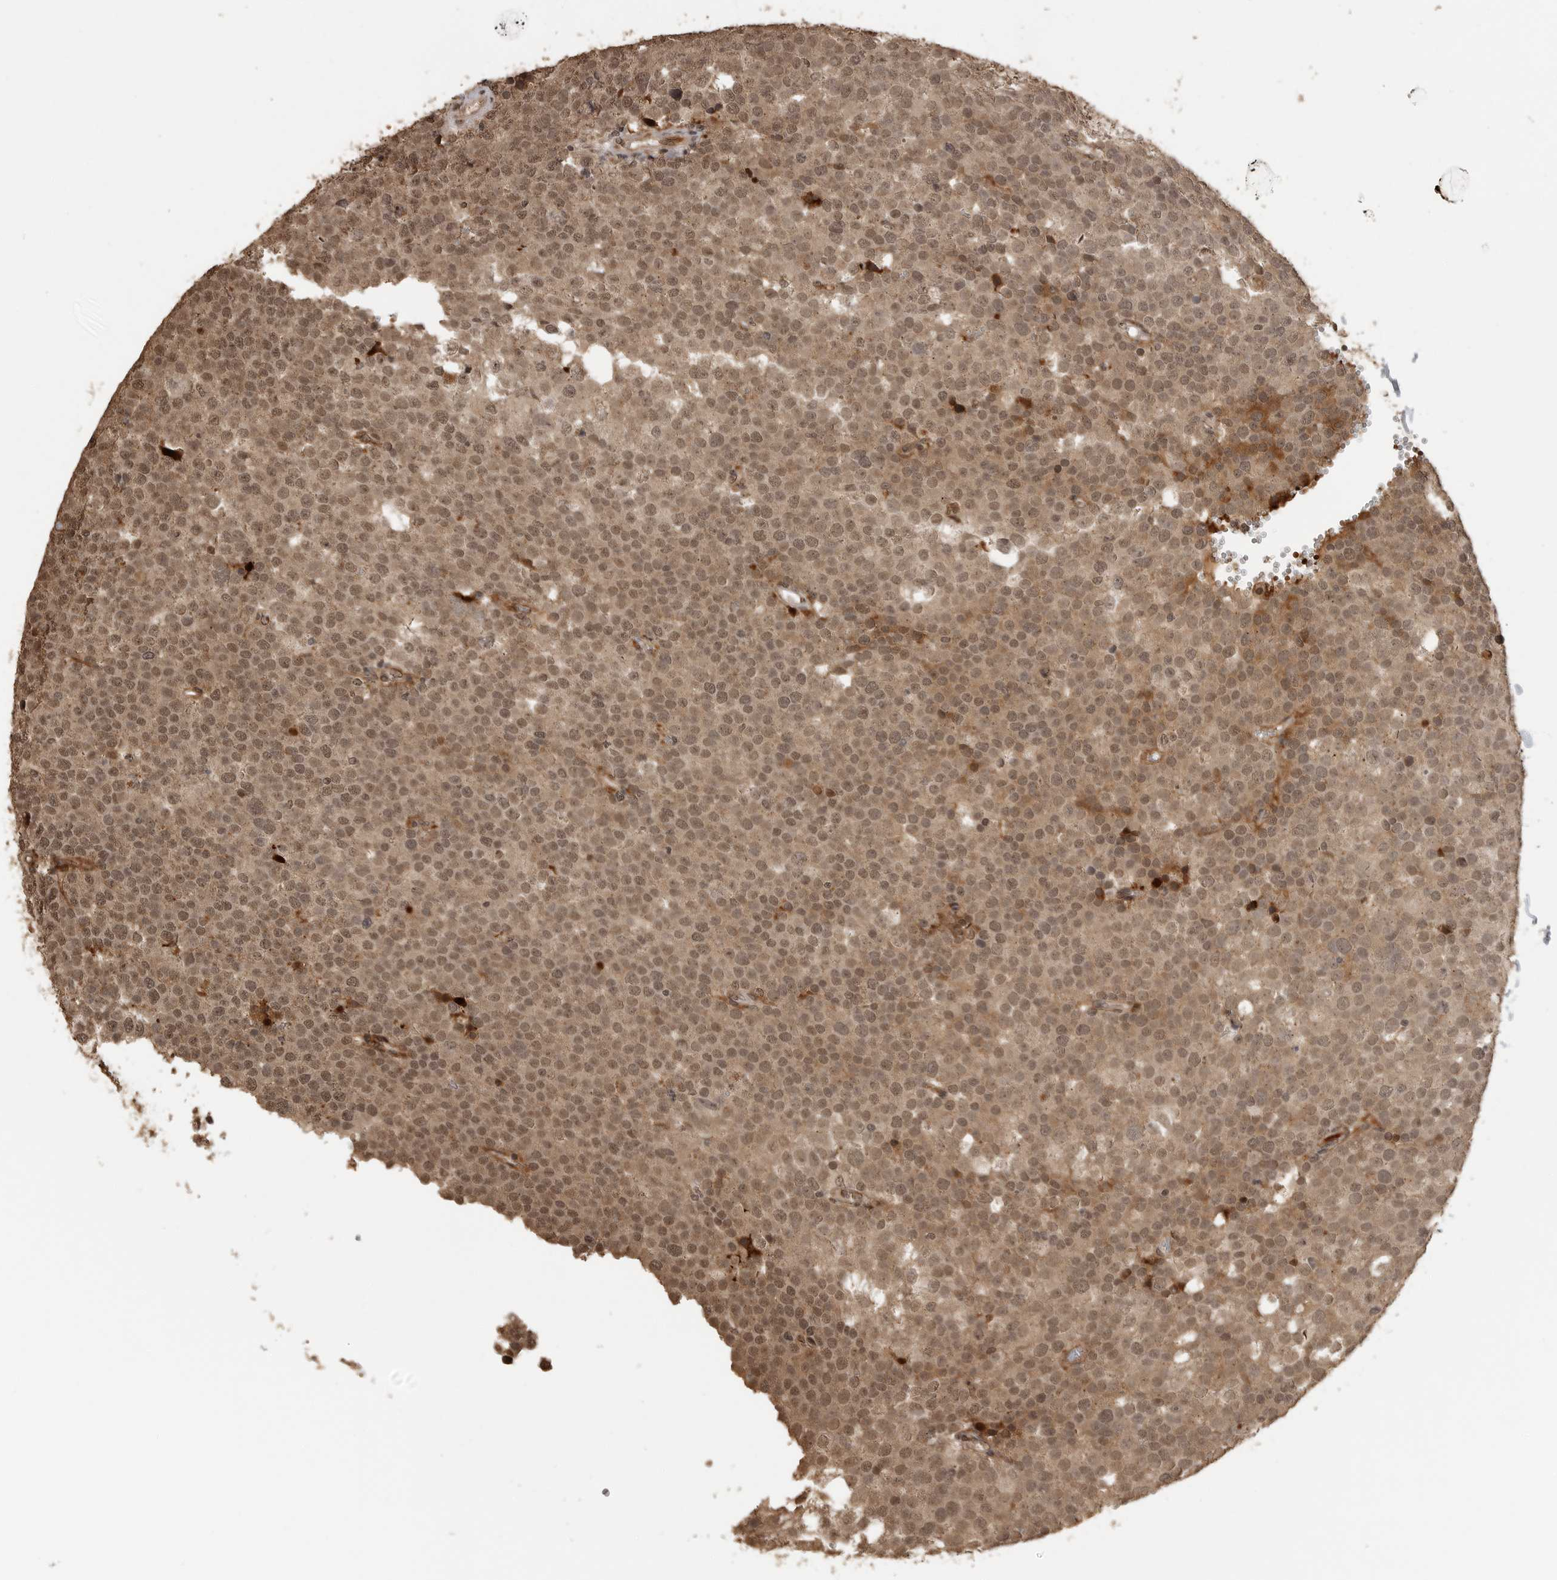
{"staining": {"intensity": "weak", "quantity": ">75%", "location": "nuclear"}, "tissue": "testis cancer", "cell_type": "Tumor cells", "image_type": "cancer", "snomed": [{"axis": "morphology", "description": "Seminoma, NOS"}, {"axis": "topography", "description": "Testis"}], "caption": "There is low levels of weak nuclear expression in tumor cells of testis cancer, as demonstrated by immunohistochemical staining (brown color).", "gene": "CLOCK", "patient": {"sex": "male", "age": 71}}